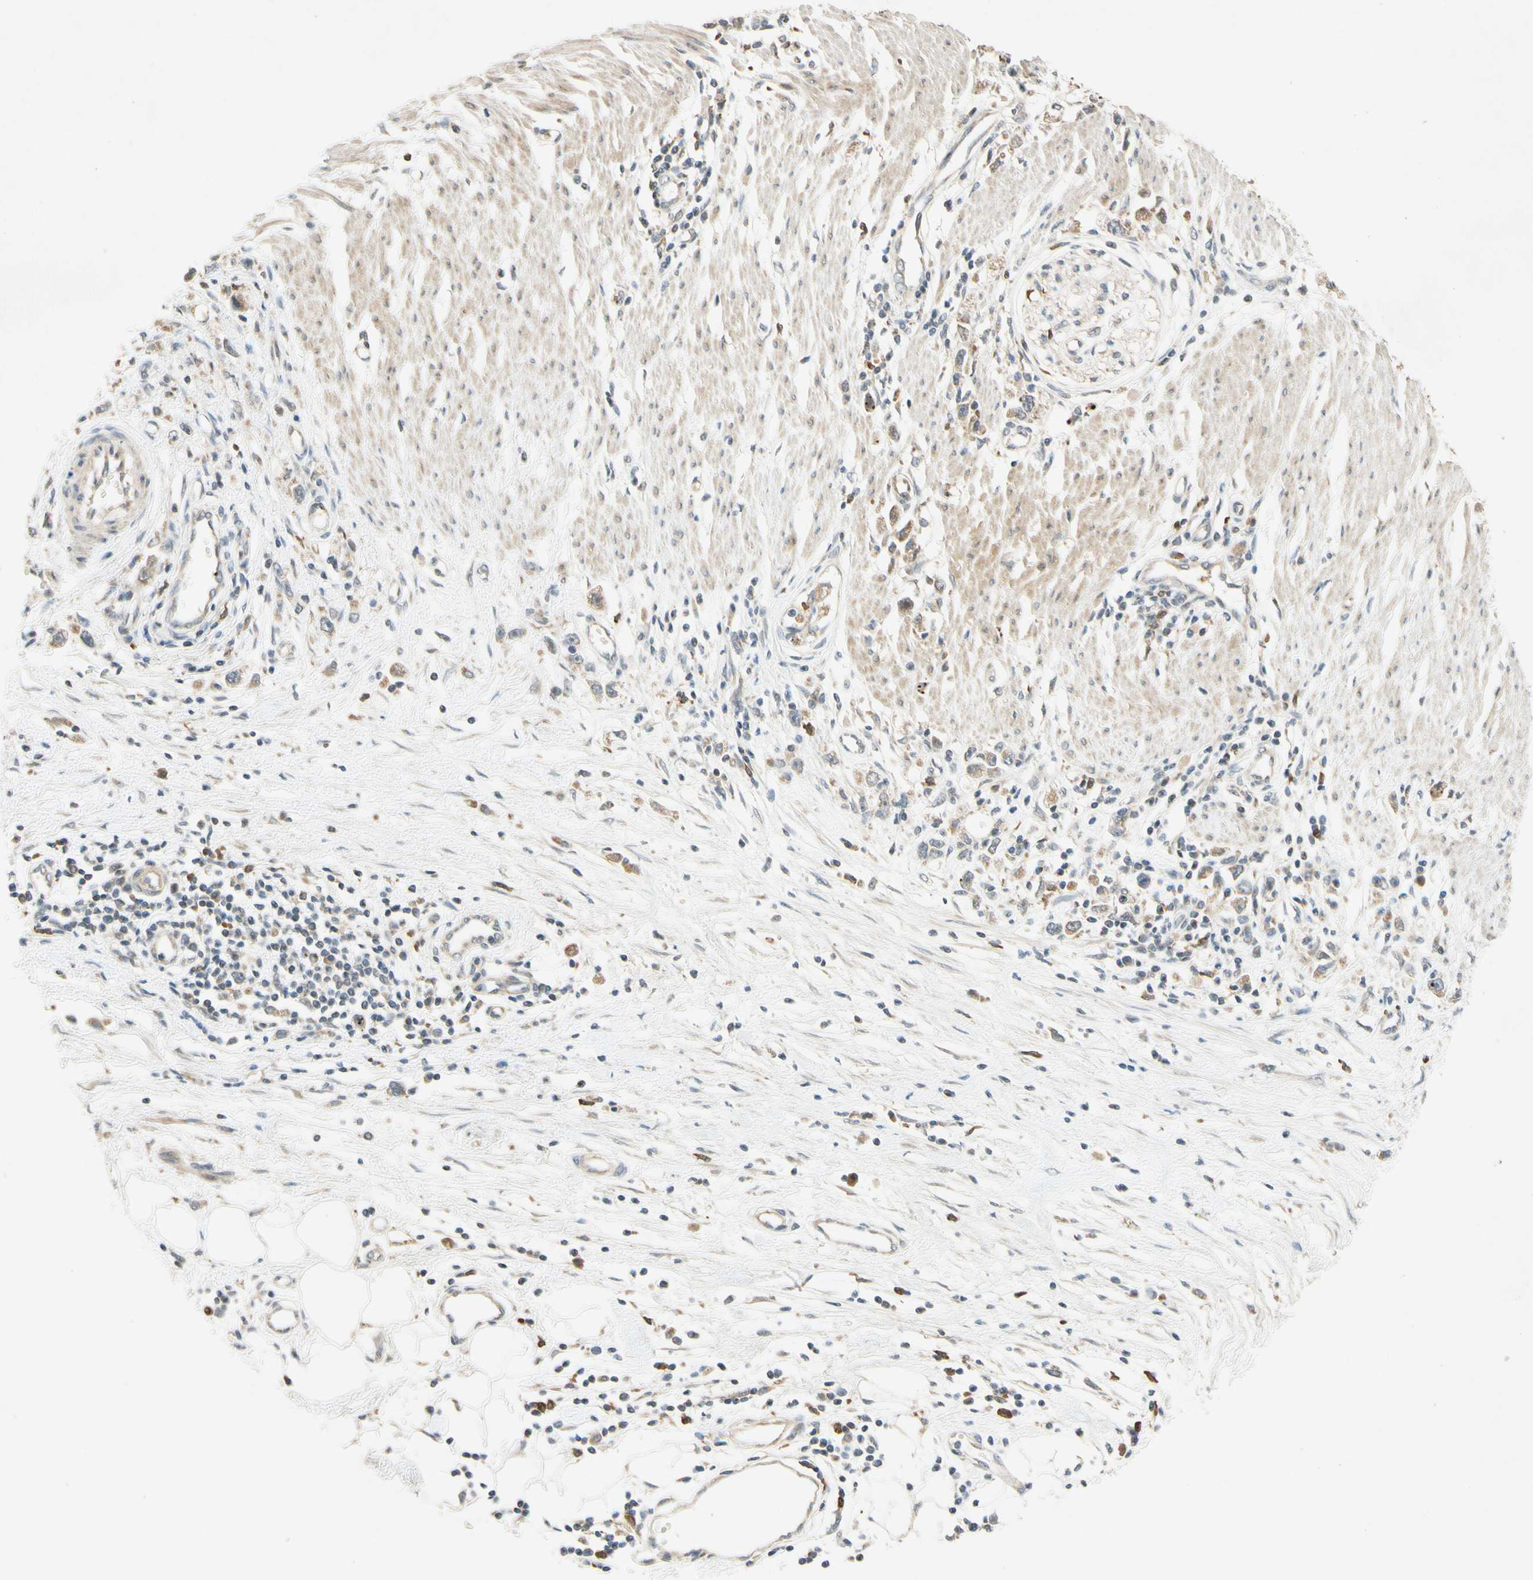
{"staining": {"intensity": "moderate", "quantity": "<25%", "location": "cytoplasmic/membranous"}, "tissue": "stomach cancer", "cell_type": "Tumor cells", "image_type": "cancer", "snomed": [{"axis": "morphology", "description": "Adenocarcinoma, NOS"}, {"axis": "topography", "description": "Stomach"}], "caption": "Human adenocarcinoma (stomach) stained with a protein marker demonstrates moderate staining in tumor cells.", "gene": "GATA1", "patient": {"sex": "female", "age": 59}}